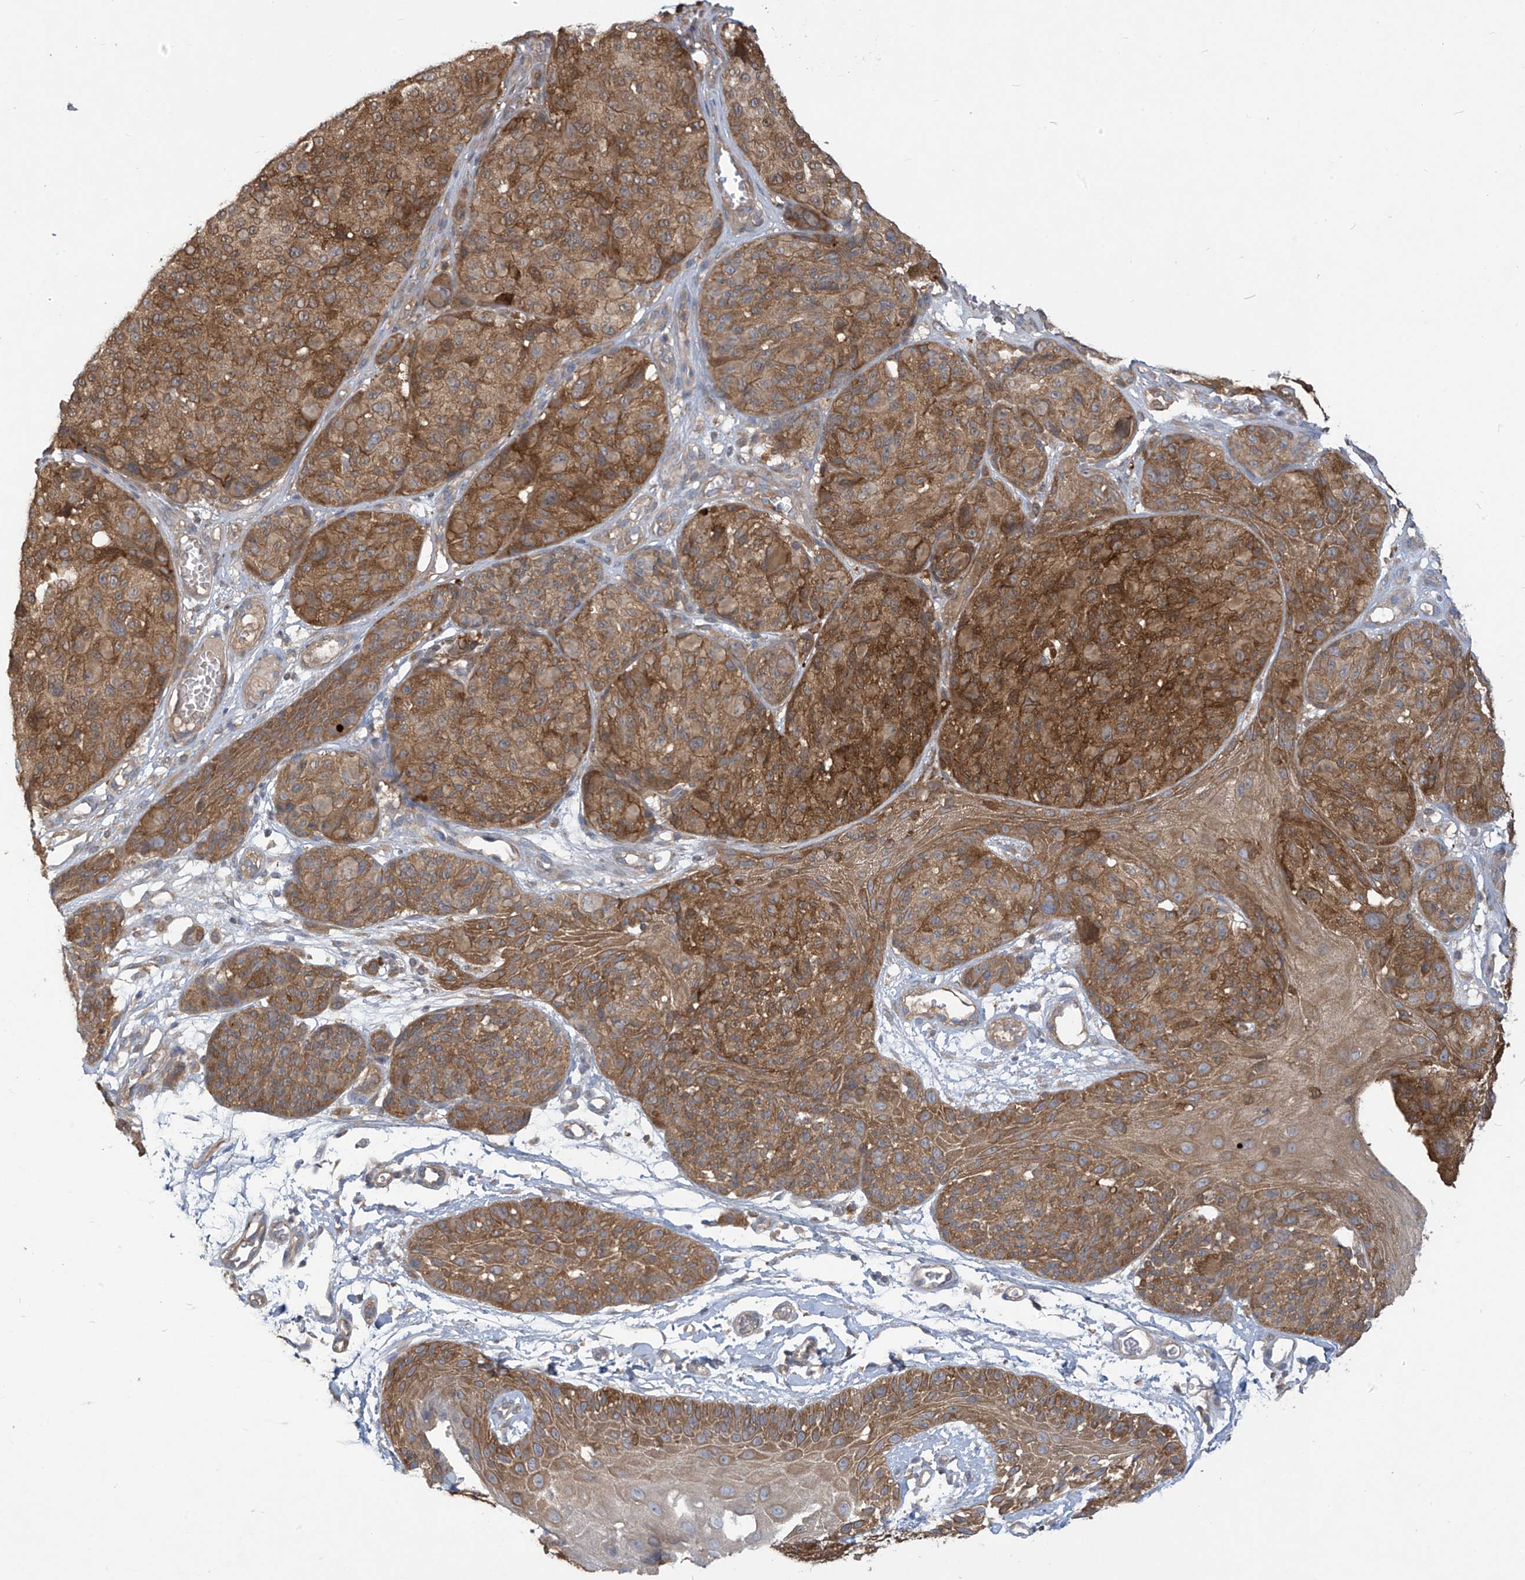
{"staining": {"intensity": "strong", "quantity": ">75%", "location": "cytoplasmic/membranous"}, "tissue": "melanoma", "cell_type": "Tumor cells", "image_type": "cancer", "snomed": [{"axis": "morphology", "description": "Malignant melanoma, NOS"}, {"axis": "topography", "description": "Skin"}], "caption": "Malignant melanoma stained for a protein (brown) displays strong cytoplasmic/membranous positive staining in approximately >75% of tumor cells.", "gene": "ADI1", "patient": {"sex": "male", "age": 83}}